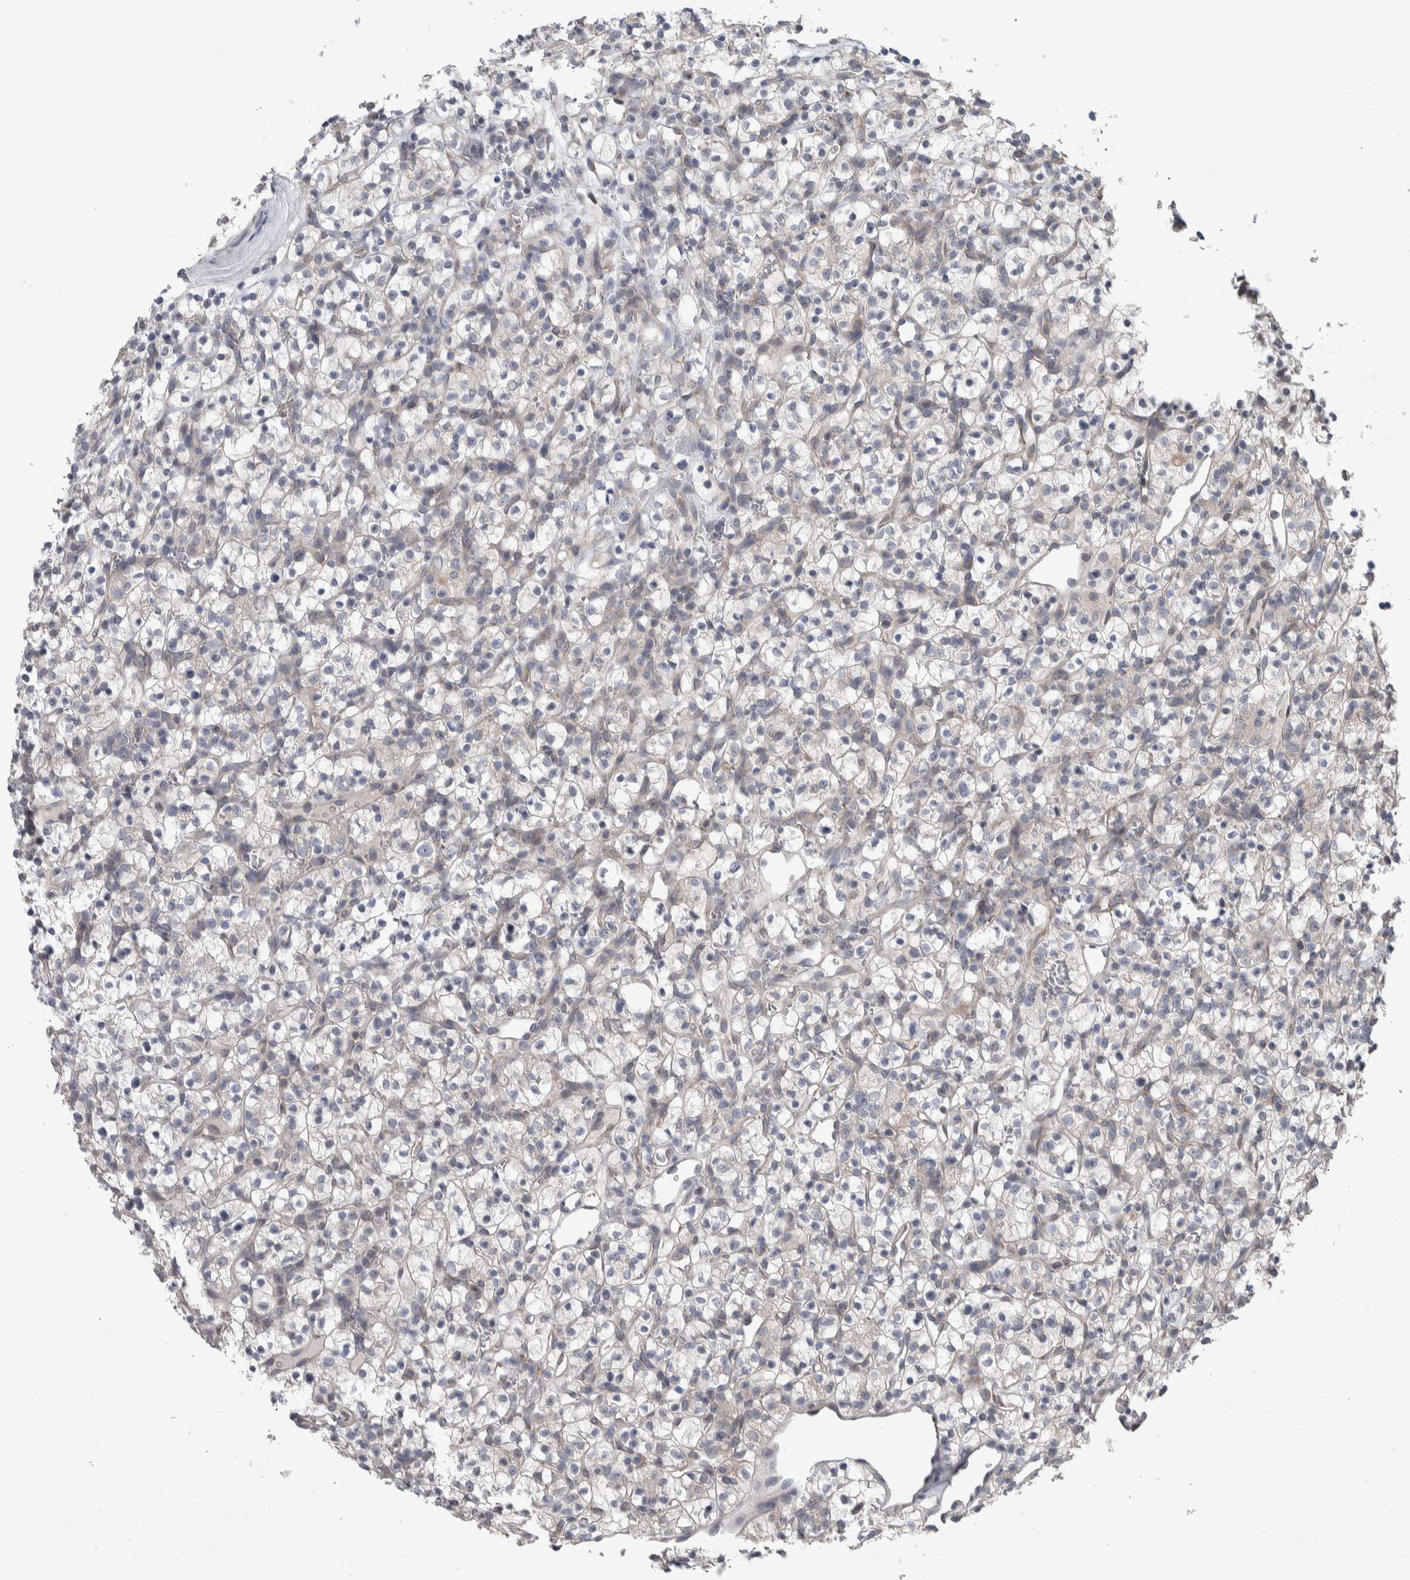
{"staining": {"intensity": "negative", "quantity": "none", "location": "none"}, "tissue": "renal cancer", "cell_type": "Tumor cells", "image_type": "cancer", "snomed": [{"axis": "morphology", "description": "Adenocarcinoma, NOS"}, {"axis": "topography", "description": "Kidney"}], "caption": "High magnification brightfield microscopy of adenocarcinoma (renal) stained with DAB (brown) and counterstained with hematoxylin (blue): tumor cells show no significant expression. (DAB (3,3'-diaminobenzidine) immunohistochemistry visualized using brightfield microscopy, high magnification).", "gene": "SRP68", "patient": {"sex": "female", "age": 57}}